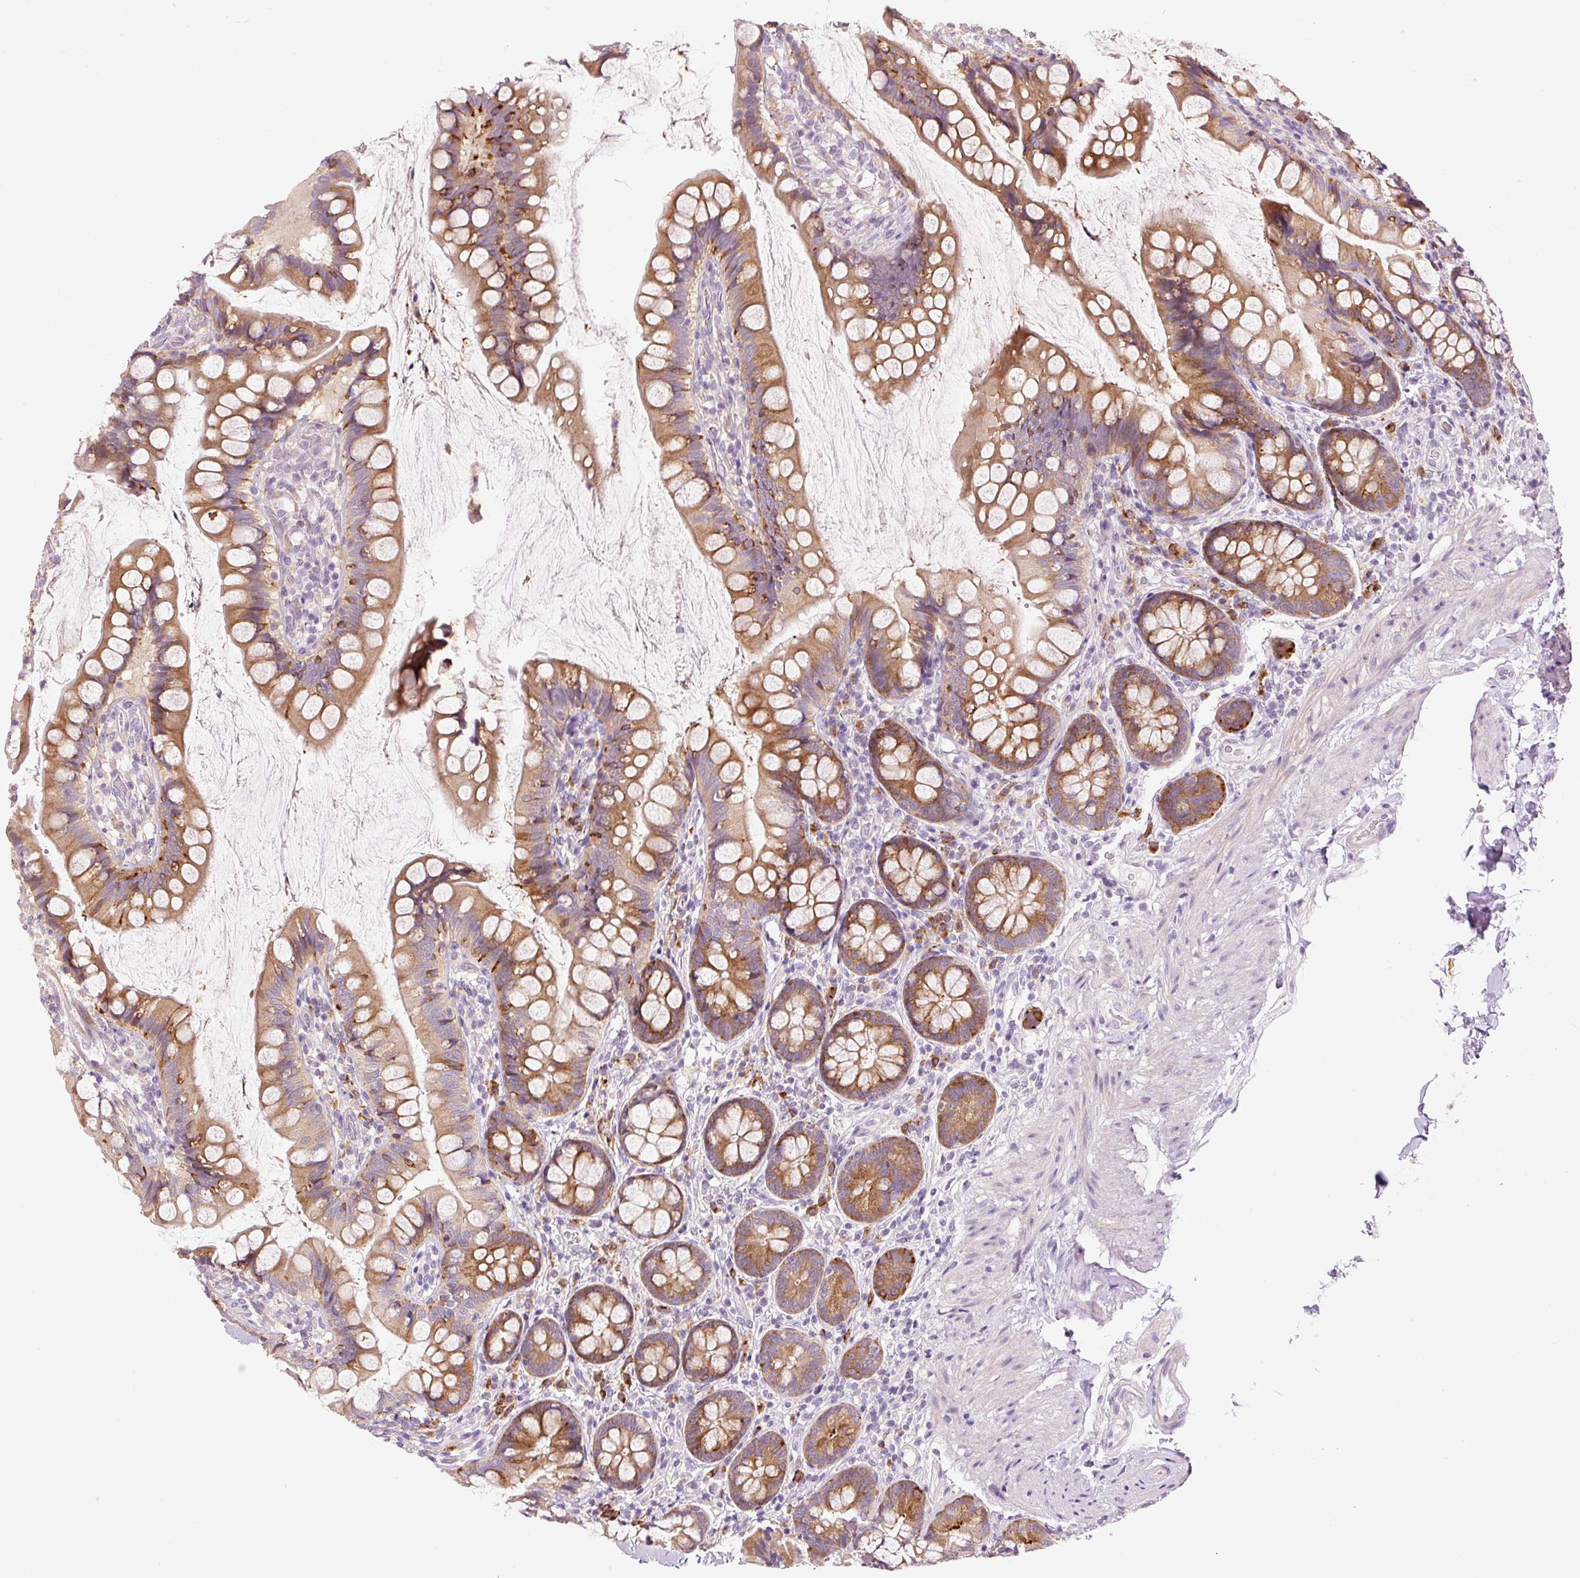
{"staining": {"intensity": "strong", "quantity": ">75%", "location": "cytoplasmic/membranous"}, "tissue": "small intestine", "cell_type": "Glandular cells", "image_type": "normal", "snomed": [{"axis": "morphology", "description": "Normal tissue, NOS"}, {"axis": "topography", "description": "Small intestine"}], "caption": "Protein analysis of normal small intestine exhibits strong cytoplasmic/membranous expression in about >75% of glandular cells. (Stains: DAB in brown, nuclei in blue, Microscopy: brightfield microscopy at high magnification).", "gene": "HAX1", "patient": {"sex": "male", "age": 70}}